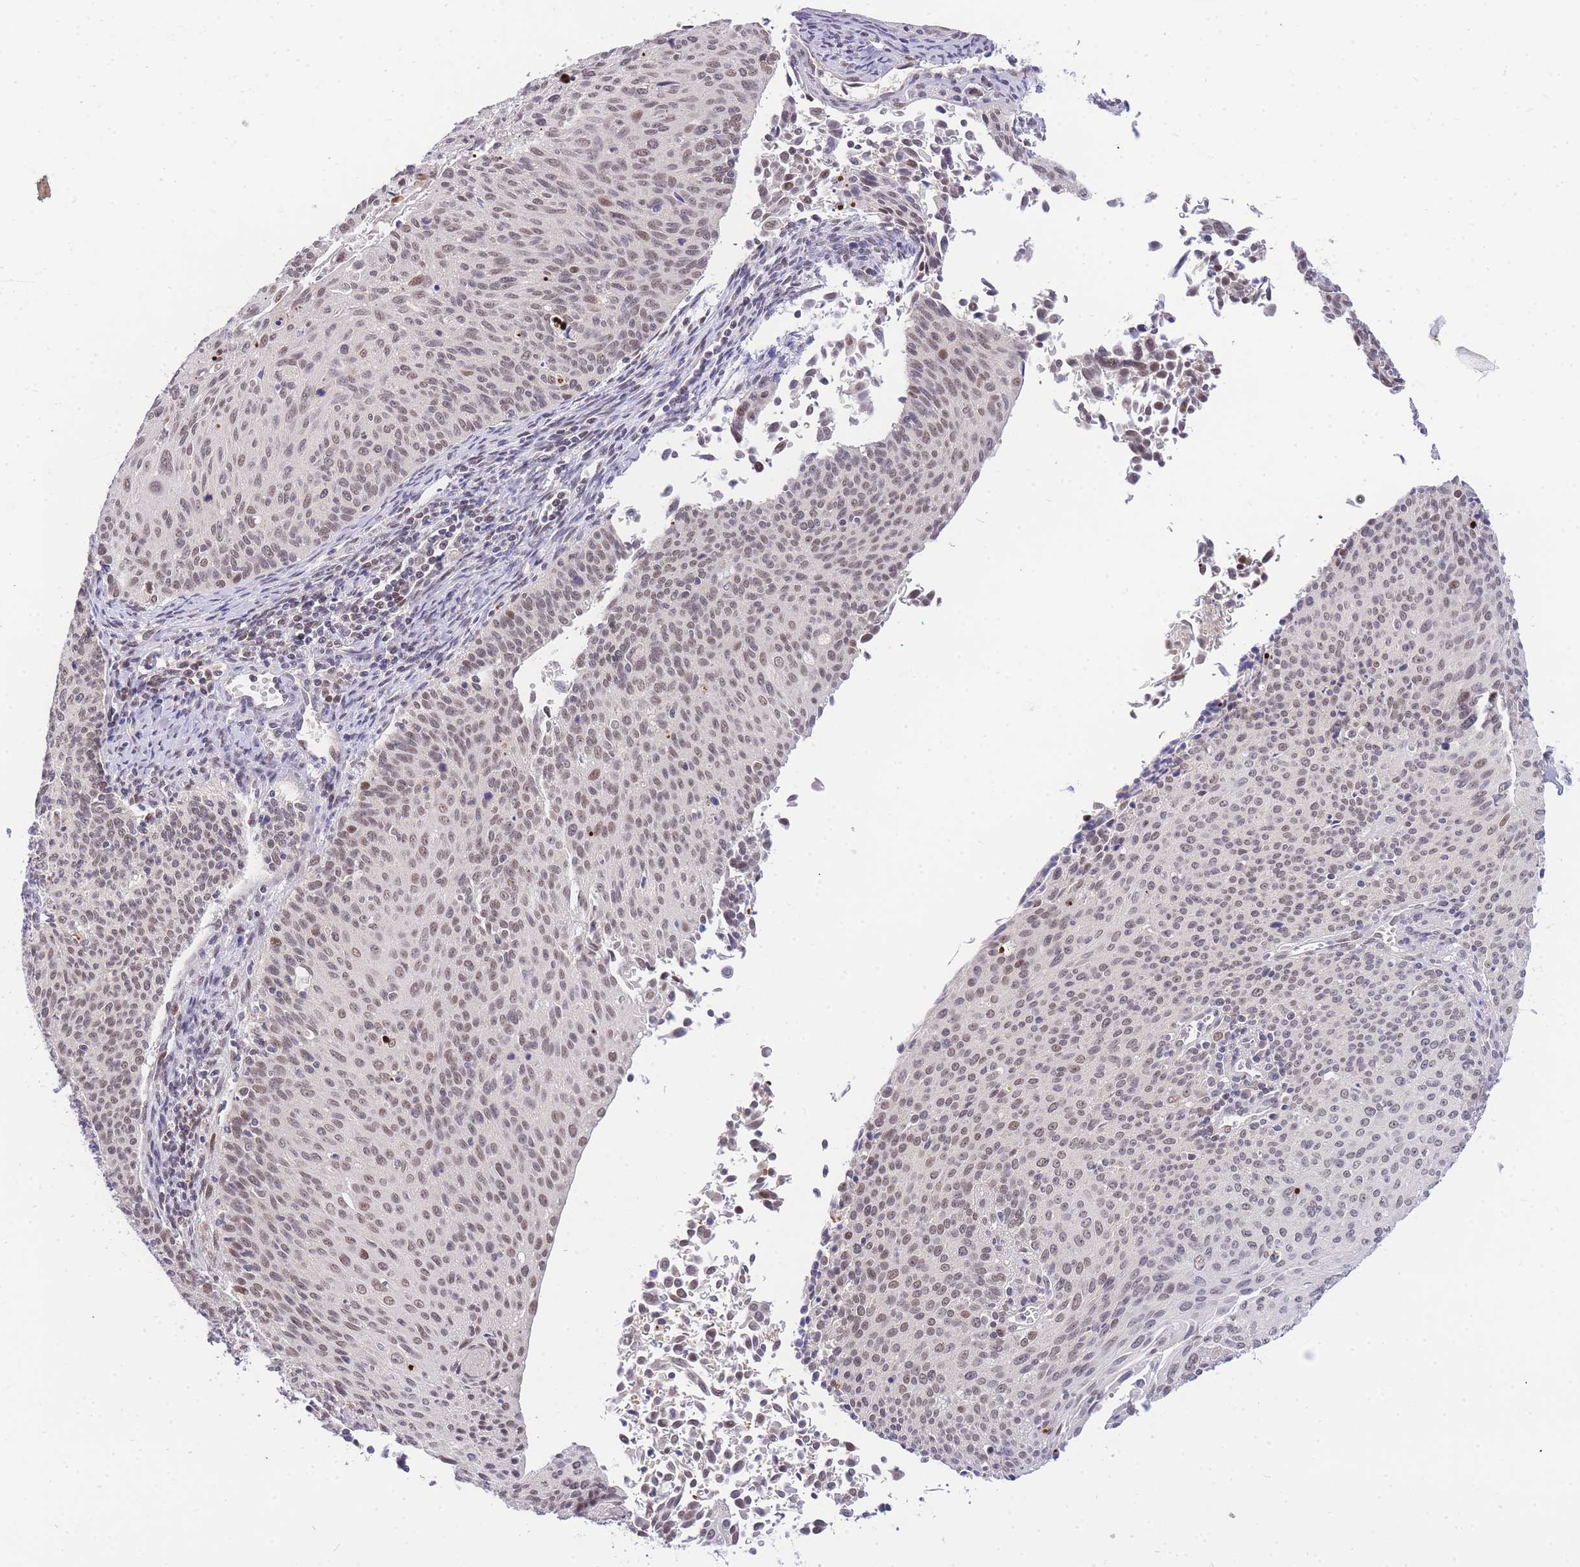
{"staining": {"intensity": "weak", "quantity": ">75%", "location": "nuclear"}, "tissue": "cervical cancer", "cell_type": "Tumor cells", "image_type": "cancer", "snomed": [{"axis": "morphology", "description": "Squamous cell carcinoma, NOS"}, {"axis": "topography", "description": "Cervix"}], "caption": "Tumor cells demonstrate weak nuclear staining in approximately >75% of cells in cervical cancer (squamous cell carcinoma). (Stains: DAB in brown, nuclei in blue, Microscopy: brightfield microscopy at high magnification).", "gene": "PUS10", "patient": {"sex": "female", "age": 55}}